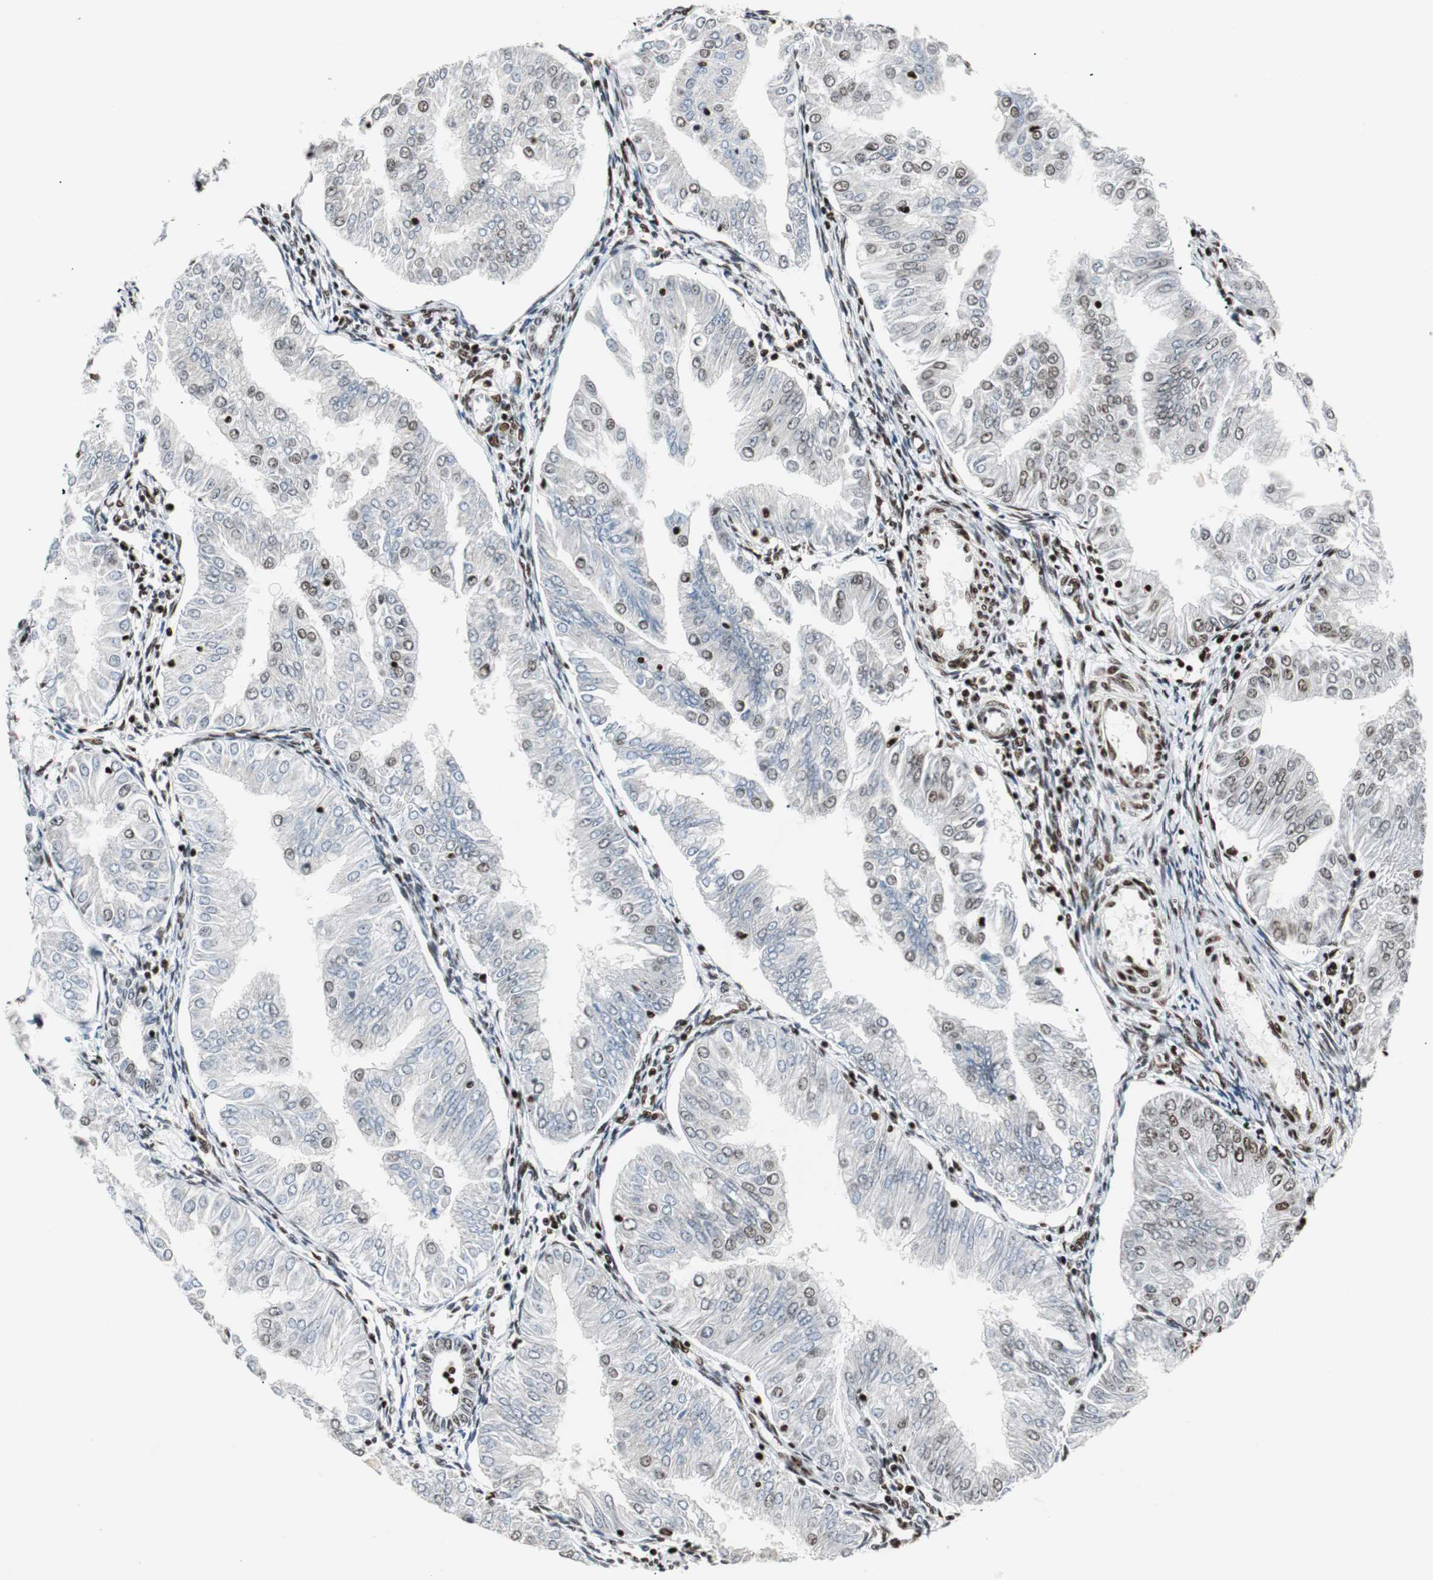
{"staining": {"intensity": "moderate", "quantity": "<25%", "location": "nuclear"}, "tissue": "endometrial cancer", "cell_type": "Tumor cells", "image_type": "cancer", "snomed": [{"axis": "morphology", "description": "Adenocarcinoma, NOS"}, {"axis": "topography", "description": "Endometrium"}], "caption": "DAB (3,3'-diaminobenzidine) immunohistochemical staining of endometrial adenocarcinoma exhibits moderate nuclear protein staining in approximately <25% of tumor cells.", "gene": "MTA2", "patient": {"sex": "female", "age": 53}}